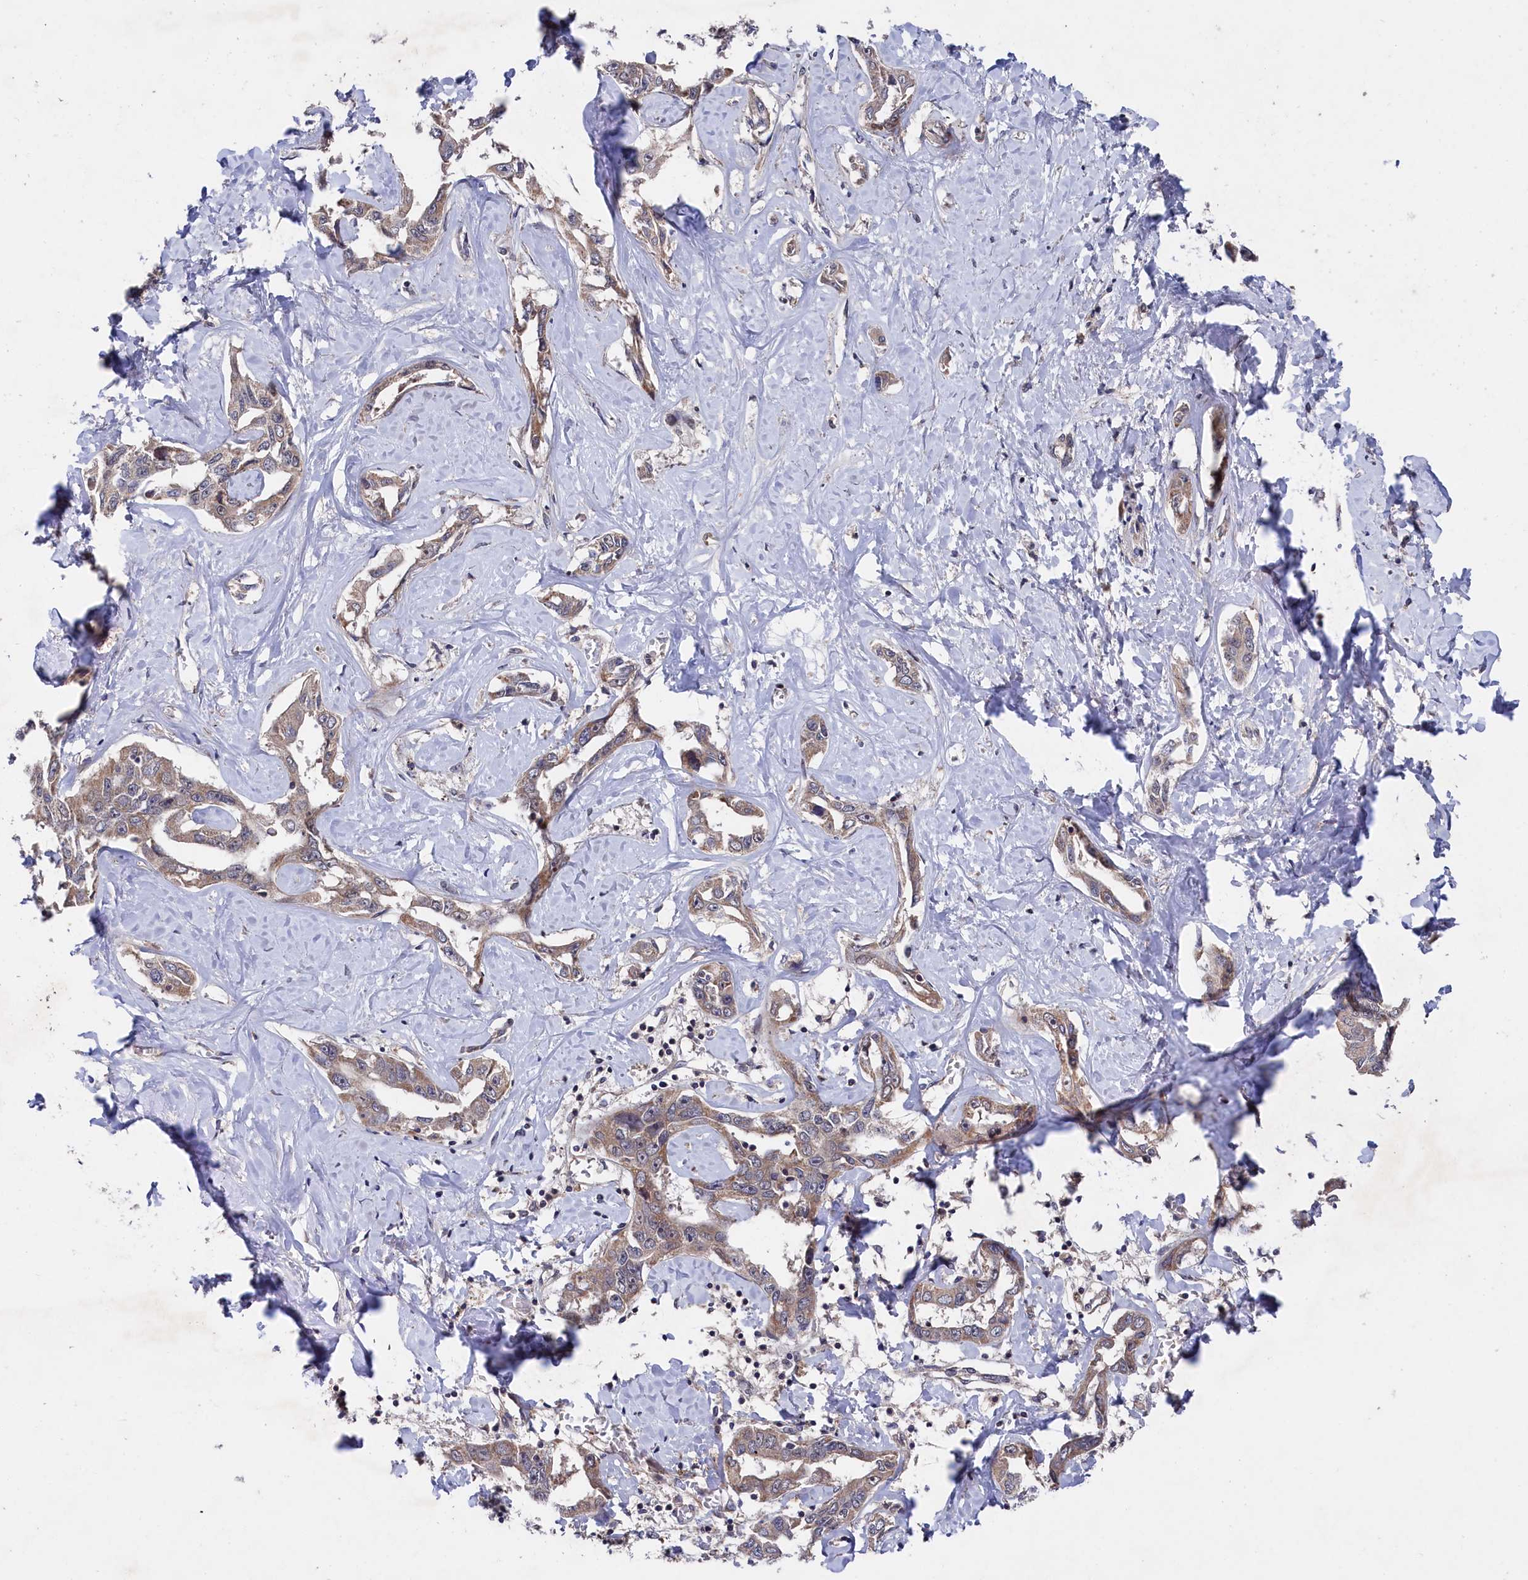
{"staining": {"intensity": "moderate", "quantity": ">75%", "location": "cytoplasmic/membranous"}, "tissue": "liver cancer", "cell_type": "Tumor cells", "image_type": "cancer", "snomed": [{"axis": "morphology", "description": "Cholangiocarcinoma"}, {"axis": "topography", "description": "Liver"}], "caption": "Tumor cells reveal medium levels of moderate cytoplasmic/membranous expression in approximately >75% of cells in liver cholangiocarcinoma.", "gene": "SUPV3L1", "patient": {"sex": "male", "age": 59}}